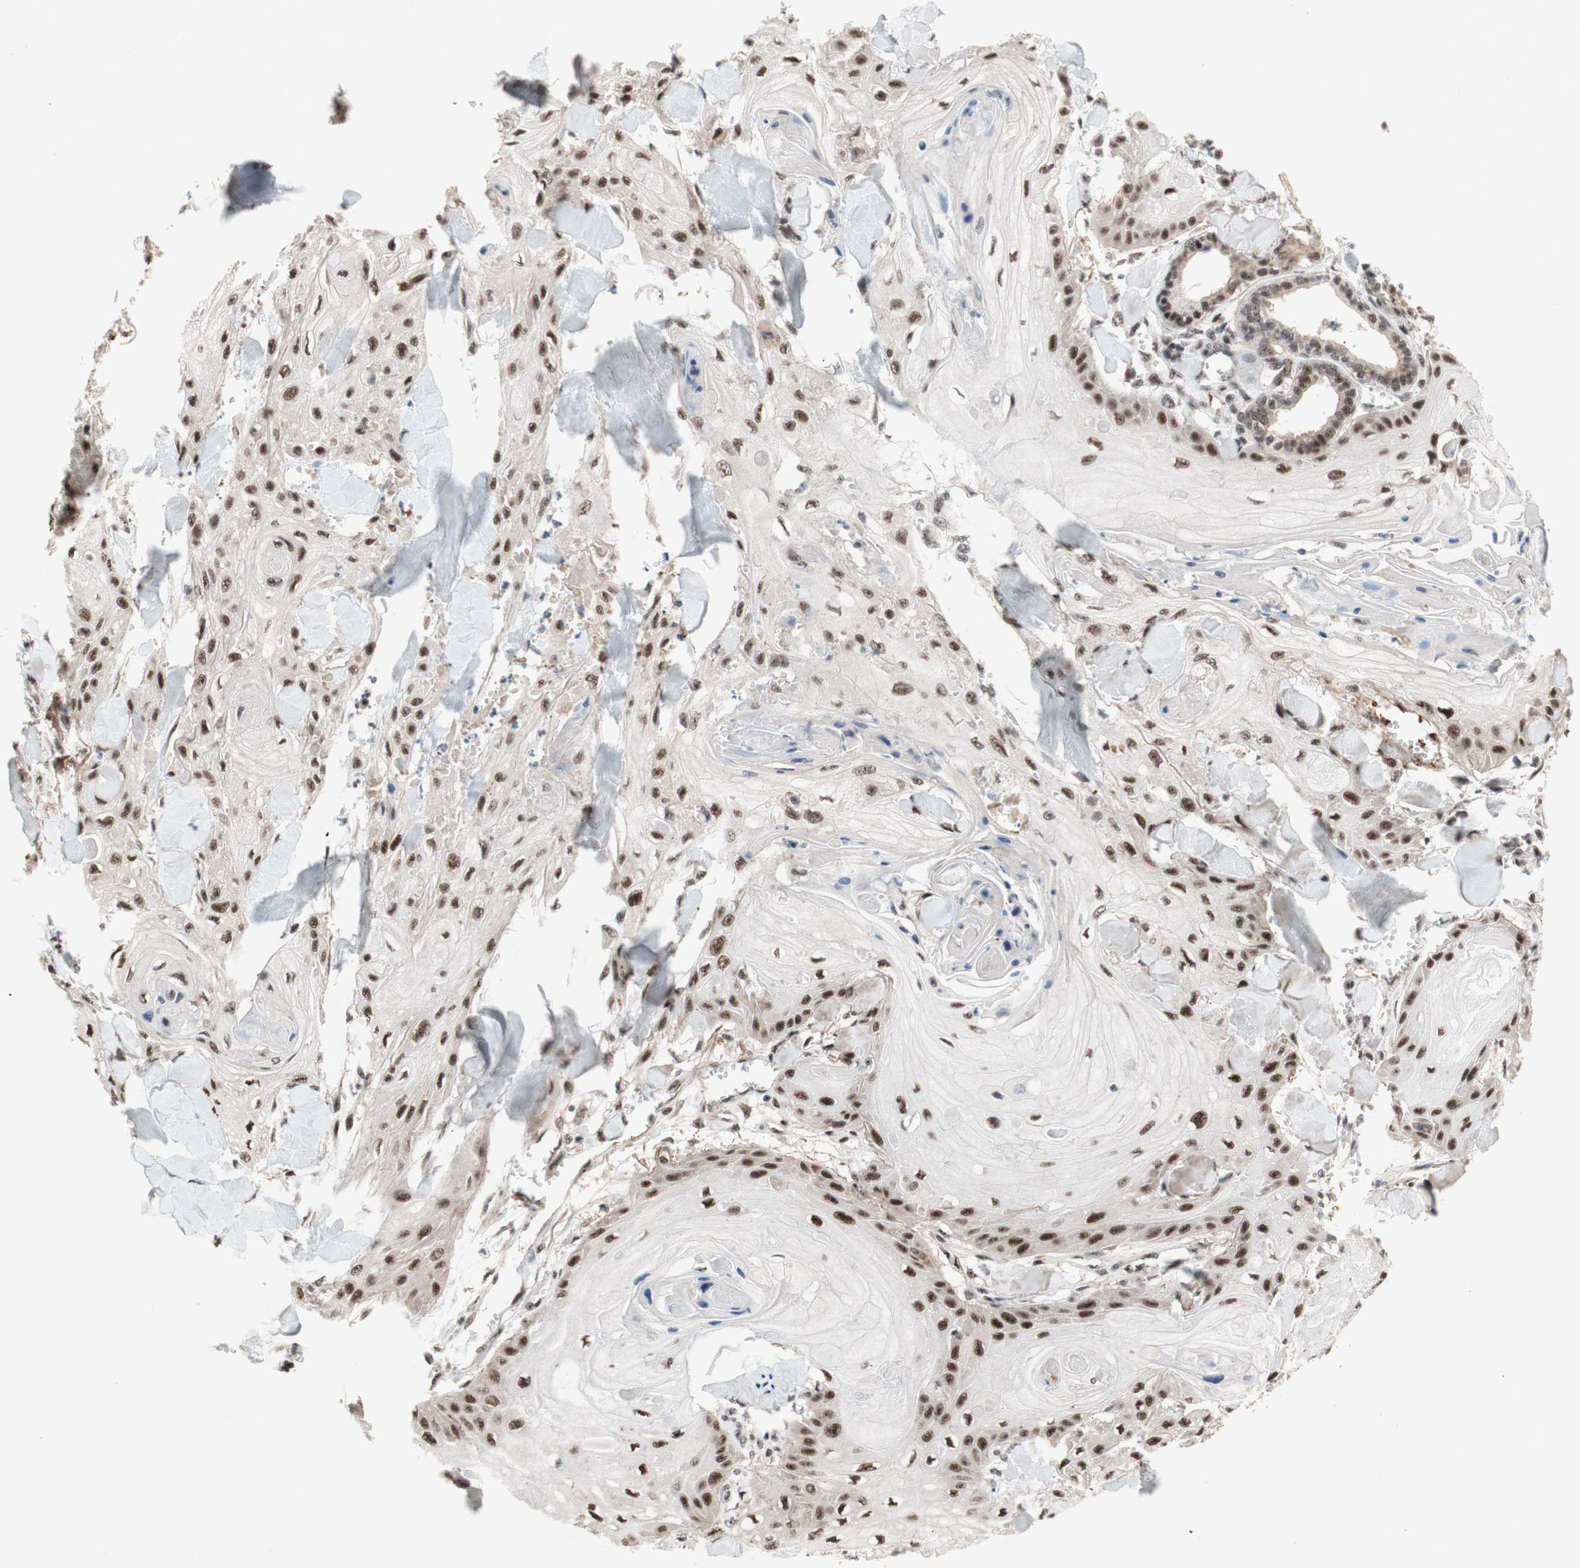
{"staining": {"intensity": "moderate", "quantity": ">75%", "location": "nuclear"}, "tissue": "skin cancer", "cell_type": "Tumor cells", "image_type": "cancer", "snomed": [{"axis": "morphology", "description": "Squamous cell carcinoma, NOS"}, {"axis": "topography", "description": "Skin"}], "caption": "The immunohistochemical stain highlights moderate nuclear positivity in tumor cells of skin squamous cell carcinoma tissue.", "gene": "TLE1", "patient": {"sex": "male", "age": 74}}